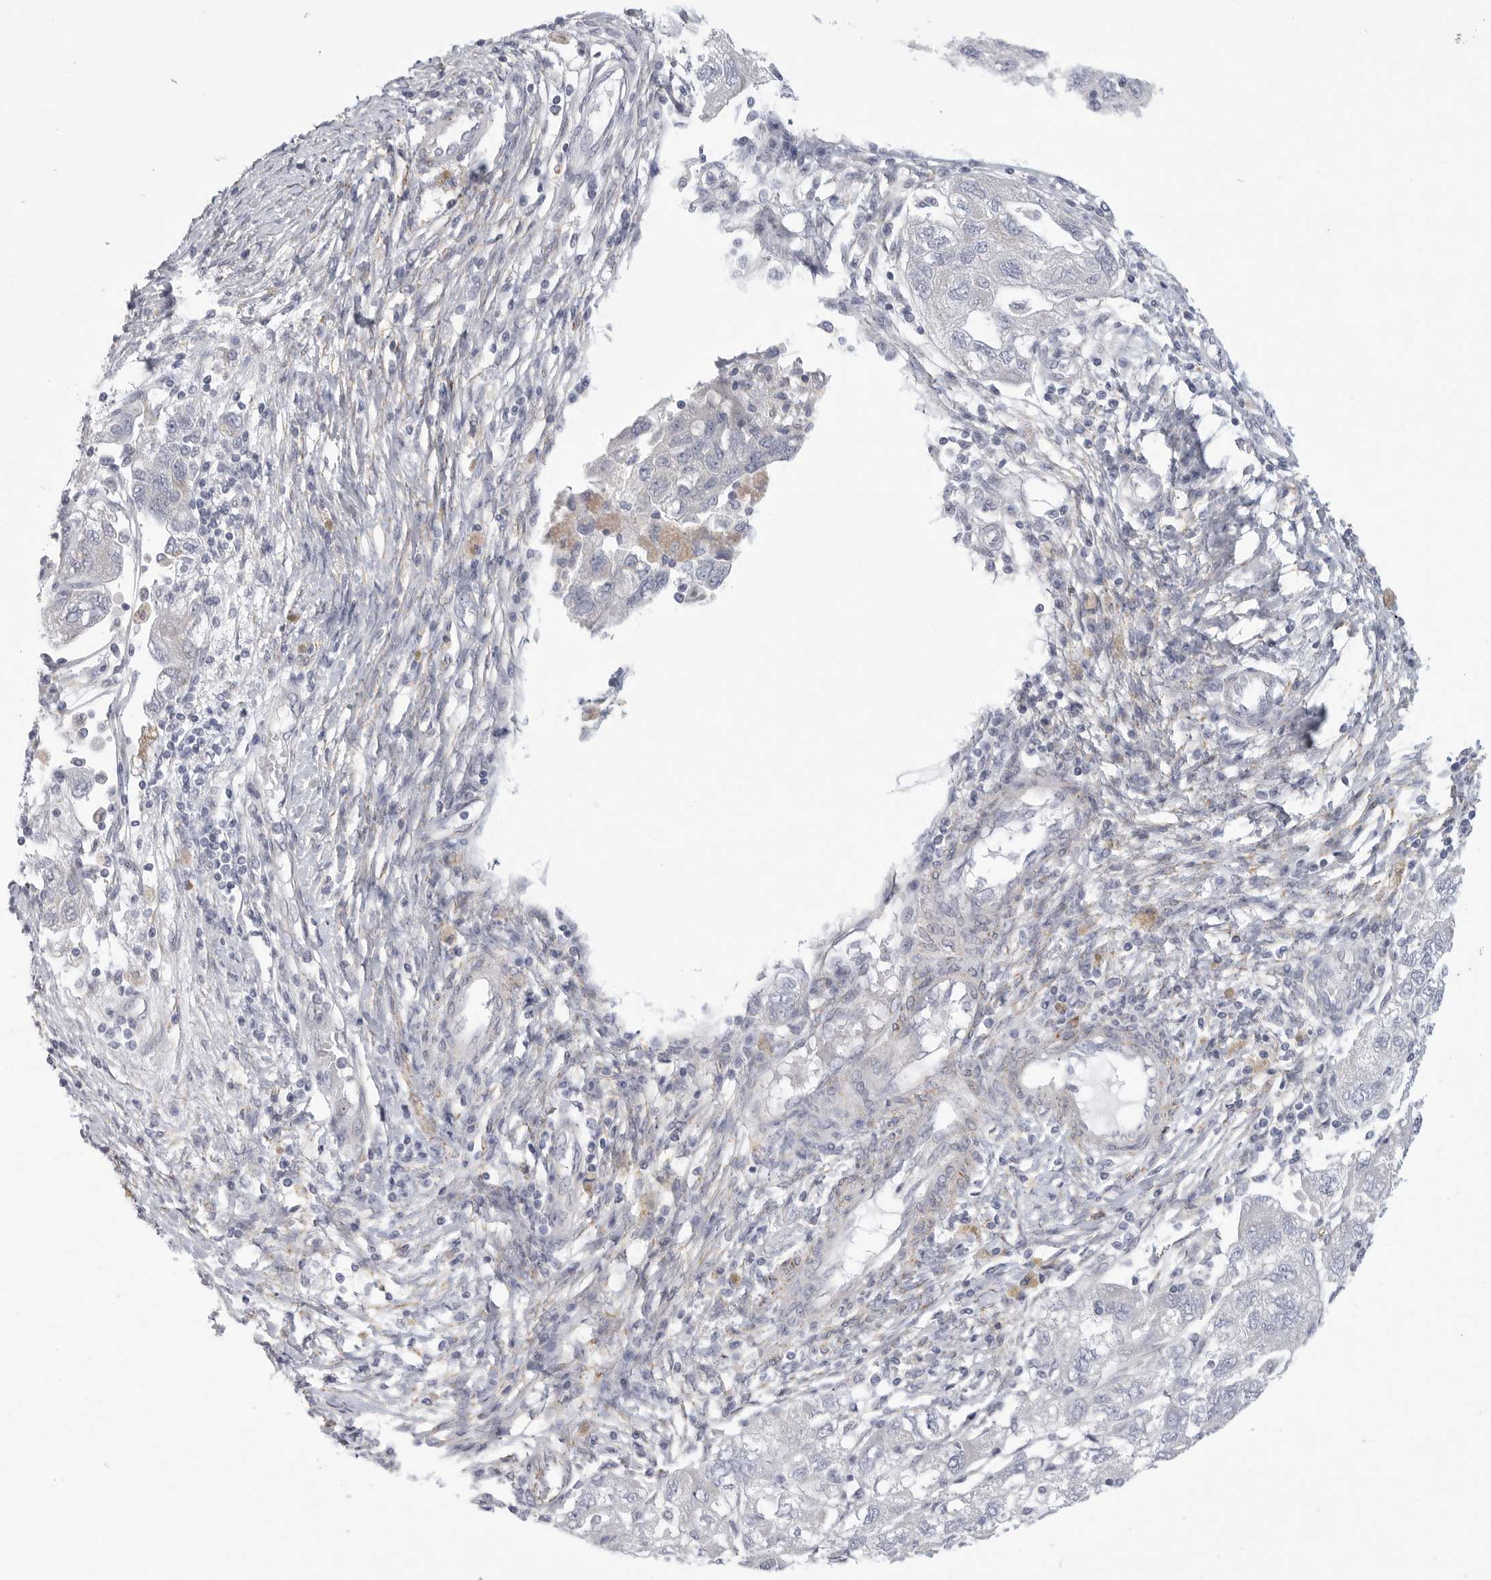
{"staining": {"intensity": "negative", "quantity": "none", "location": "none"}, "tissue": "ovarian cancer", "cell_type": "Tumor cells", "image_type": "cancer", "snomed": [{"axis": "morphology", "description": "Carcinoma, NOS"}, {"axis": "morphology", "description": "Cystadenocarcinoma, serous, NOS"}, {"axis": "topography", "description": "Ovary"}], "caption": "High power microscopy photomicrograph of an IHC micrograph of ovarian carcinoma, revealing no significant expression in tumor cells.", "gene": "ELP3", "patient": {"sex": "female", "age": 69}}